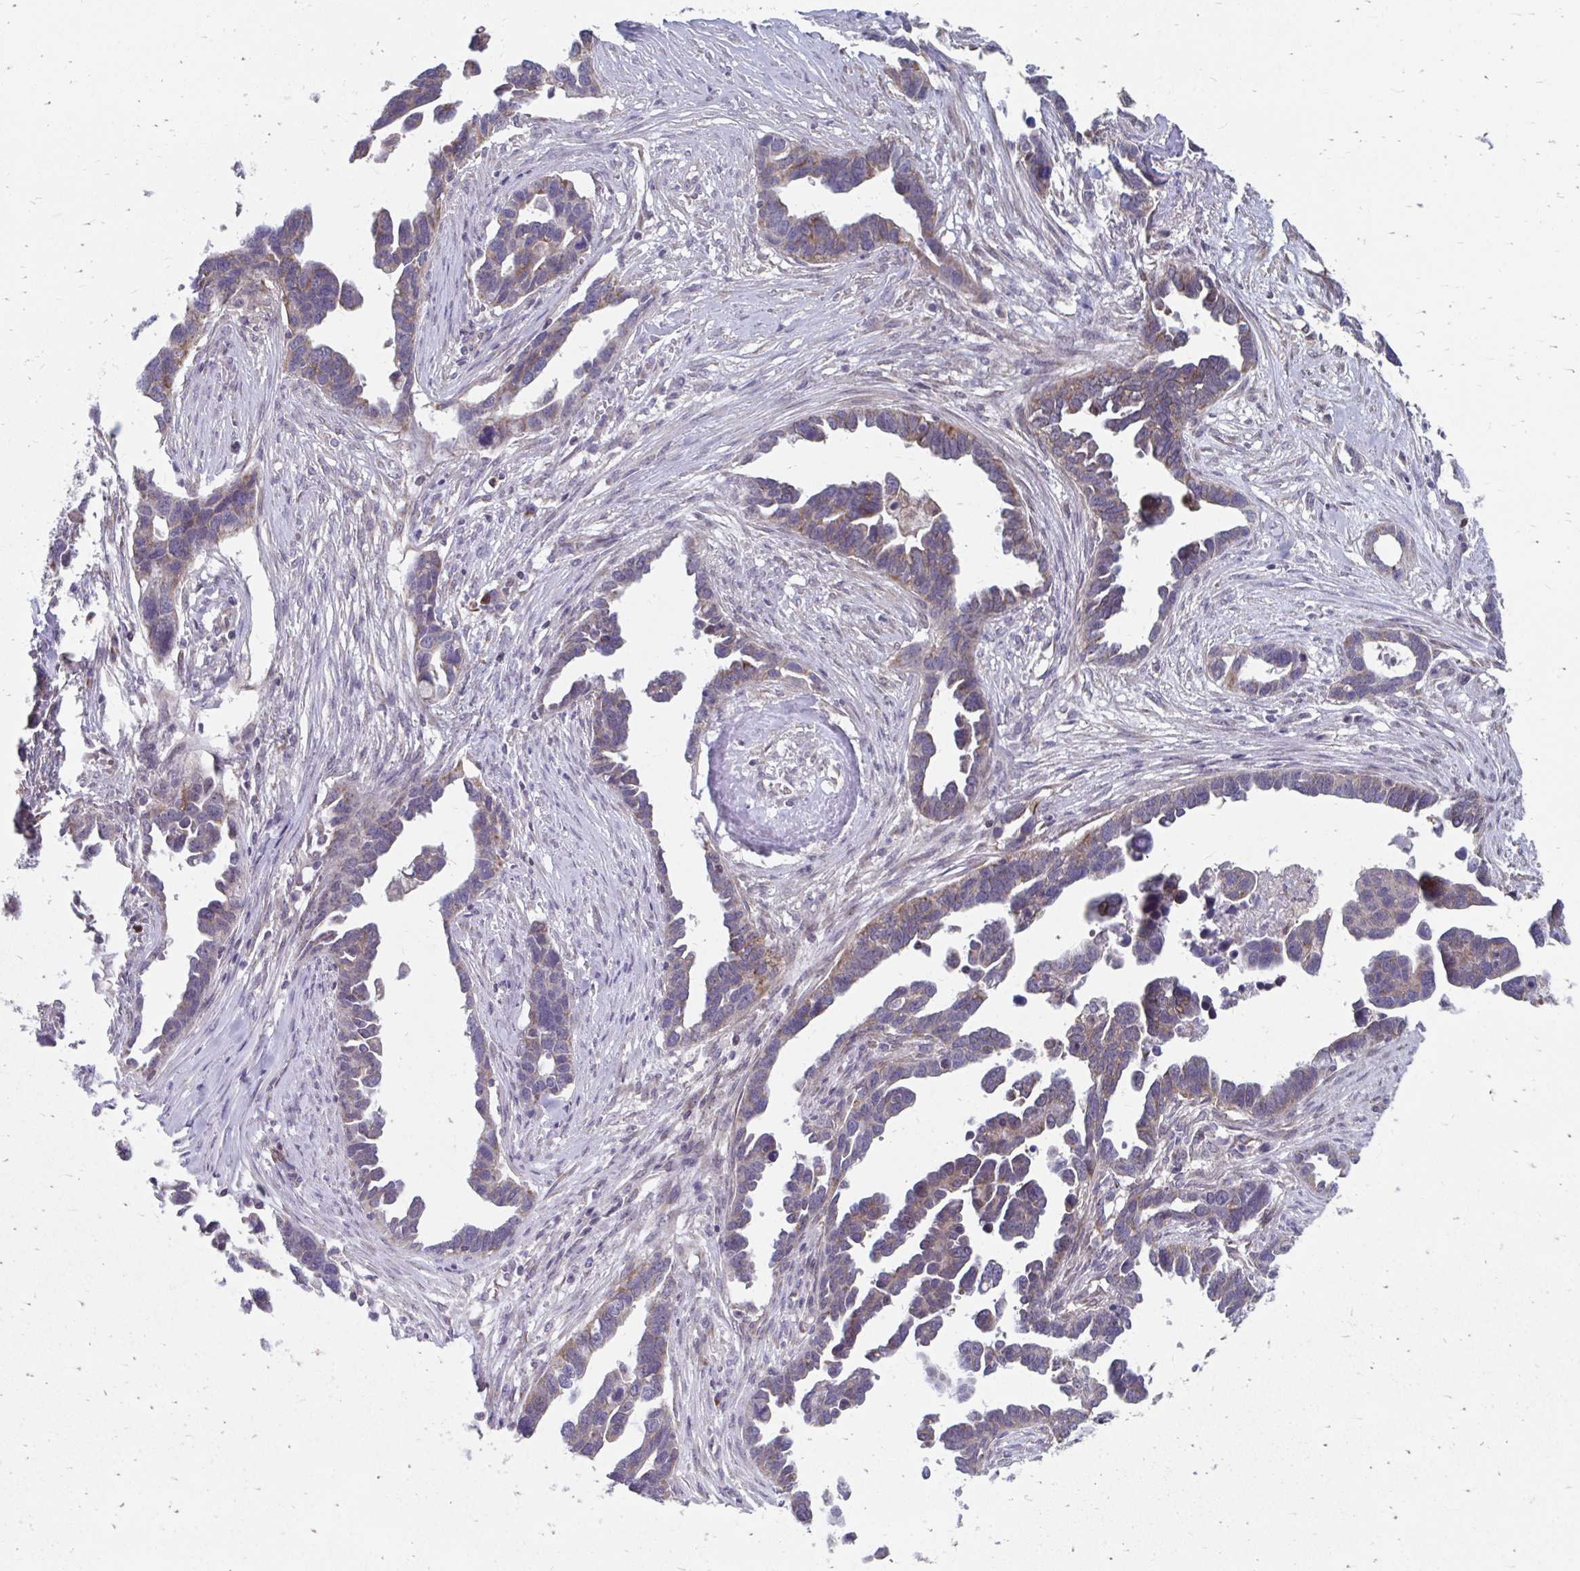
{"staining": {"intensity": "weak", "quantity": ">75%", "location": "cytoplasmic/membranous"}, "tissue": "ovarian cancer", "cell_type": "Tumor cells", "image_type": "cancer", "snomed": [{"axis": "morphology", "description": "Cystadenocarcinoma, serous, NOS"}, {"axis": "topography", "description": "Ovary"}], "caption": "The immunohistochemical stain shows weak cytoplasmic/membranous expression in tumor cells of ovarian serous cystadenocarcinoma tissue.", "gene": "PABIR3", "patient": {"sex": "female", "age": 54}}